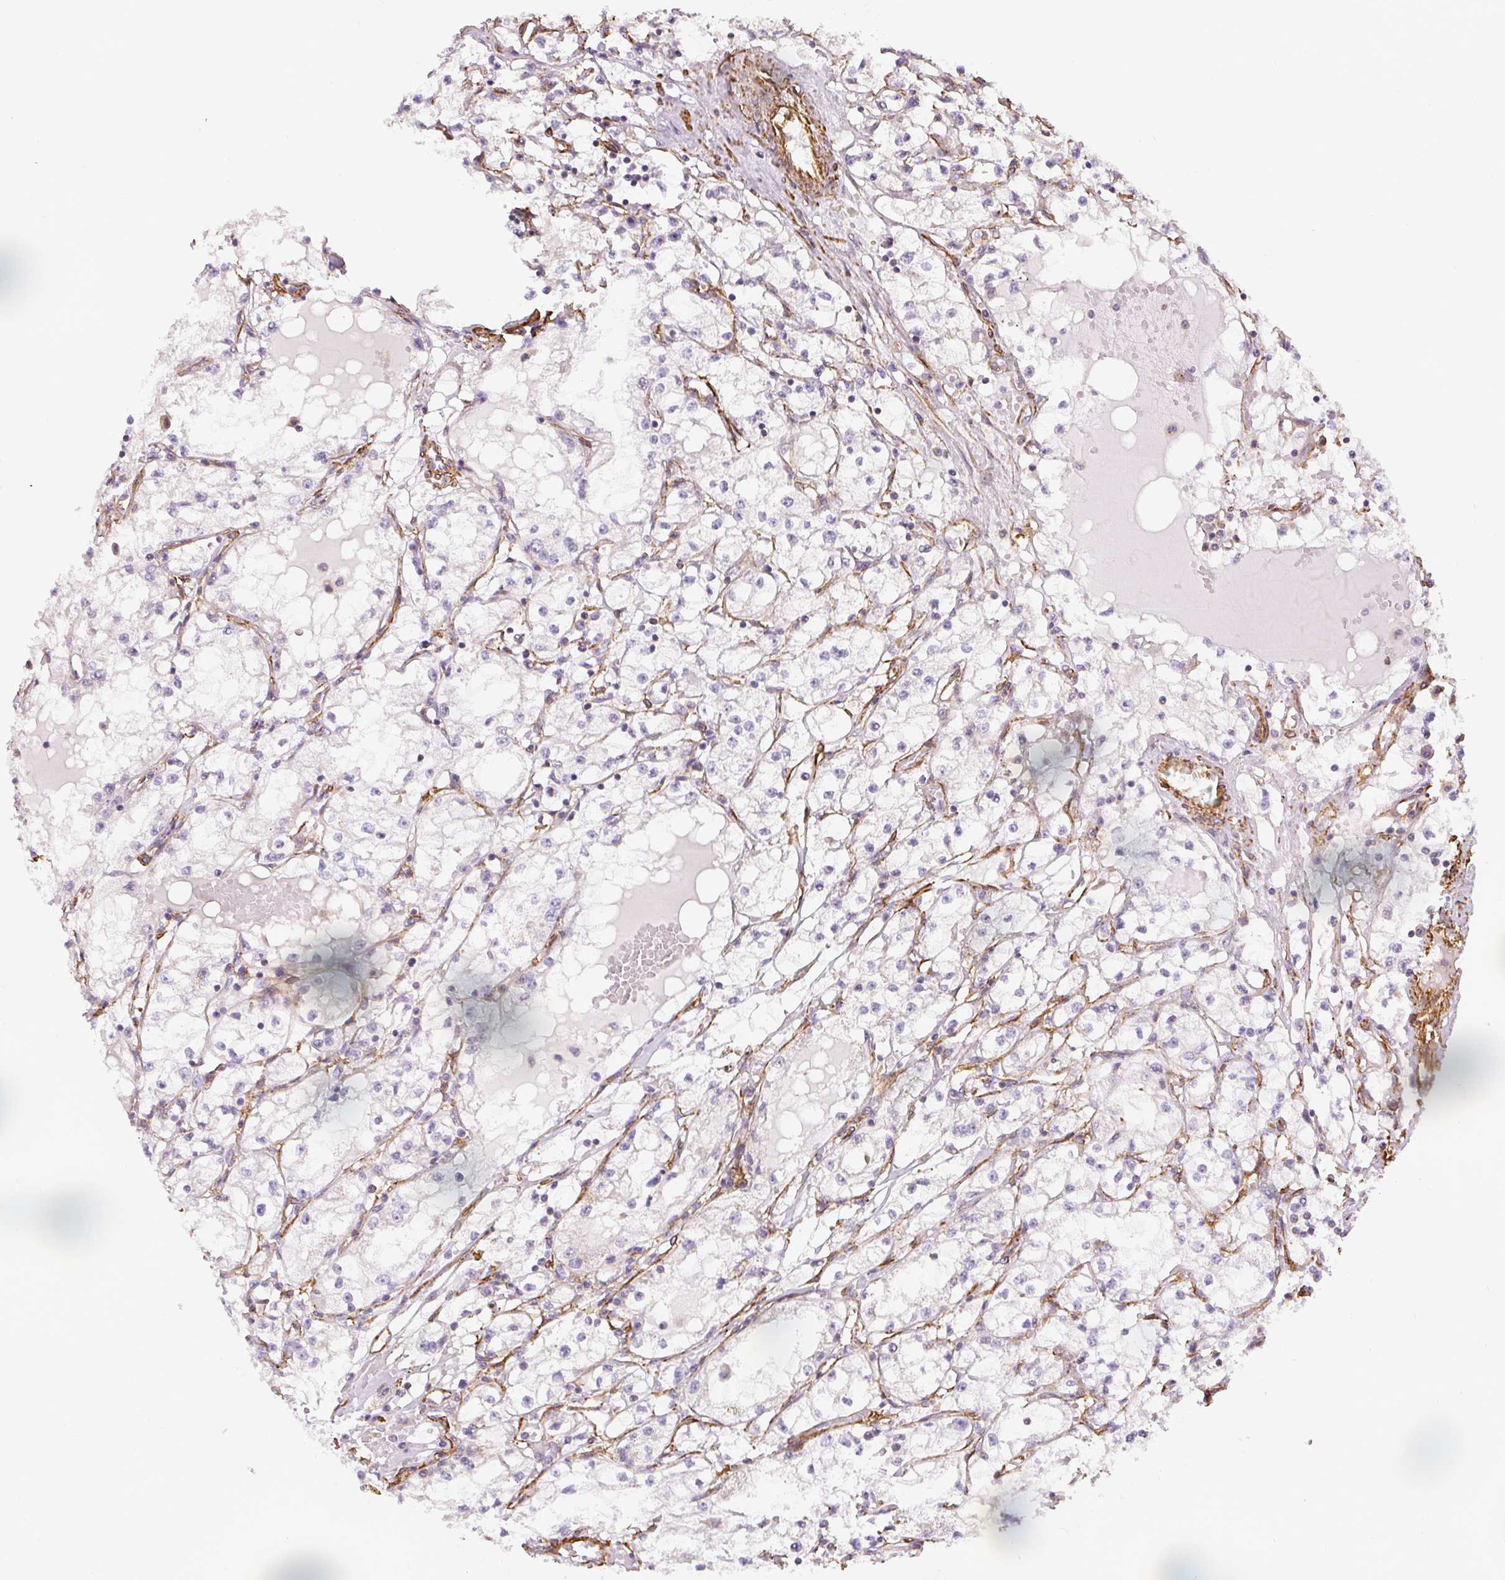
{"staining": {"intensity": "negative", "quantity": "none", "location": "none"}, "tissue": "renal cancer", "cell_type": "Tumor cells", "image_type": "cancer", "snomed": [{"axis": "morphology", "description": "Adenocarcinoma, NOS"}, {"axis": "topography", "description": "Kidney"}], "caption": "A photomicrograph of human renal cancer (adenocarcinoma) is negative for staining in tumor cells. The staining is performed using DAB brown chromogen with nuclei counter-stained in using hematoxylin.", "gene": "MYL12A", "patient": {"sex": "male", "age": 56}}